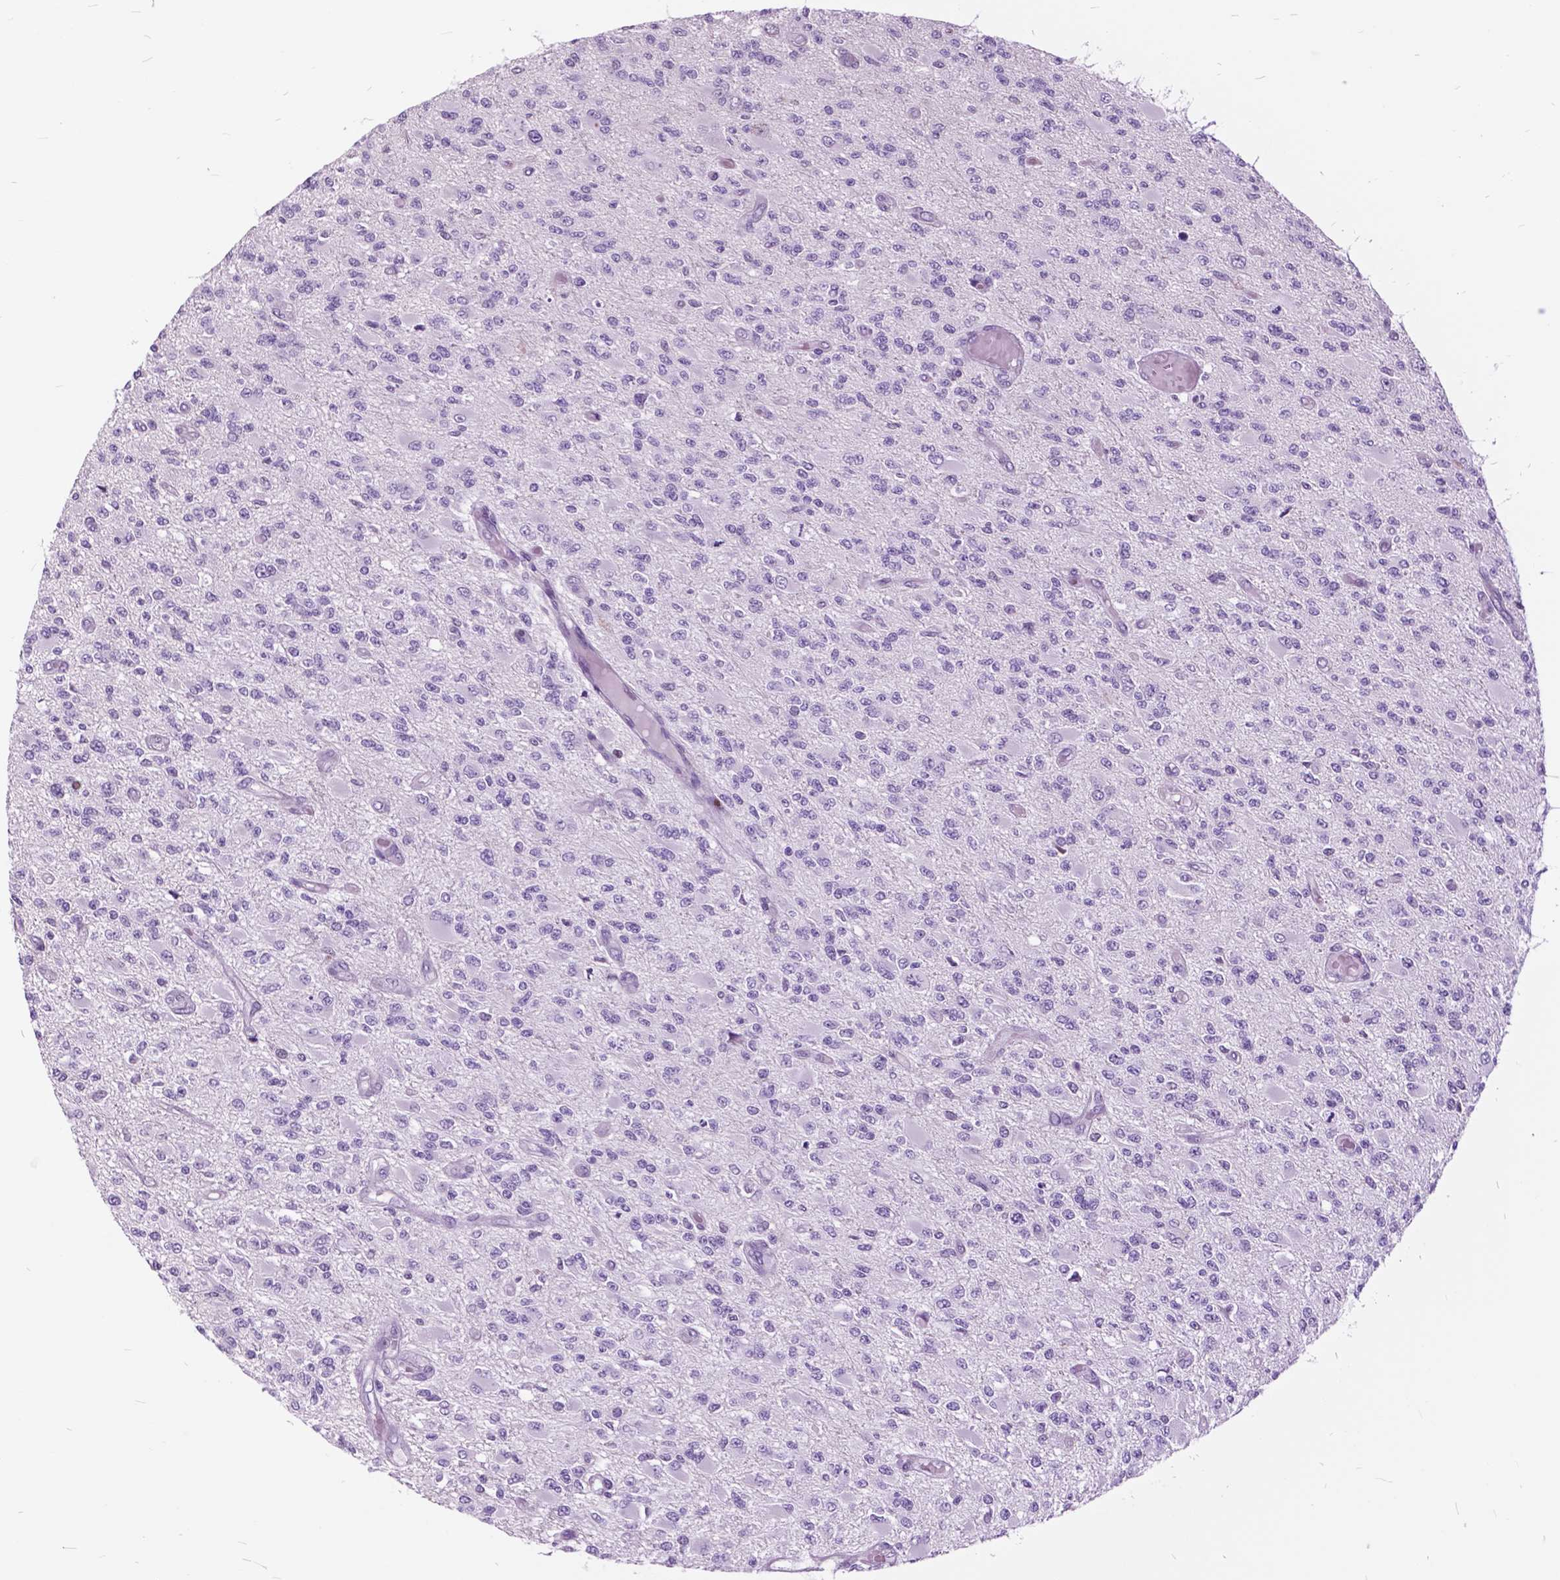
{"staining": {"intensity": "negative", "quantity": "none", "location": "none"}, "tissue": "glioma", "cell_type": "Tumor cells", "image_type": "cancer", "snomed": [{"axis": "morphology", "description": "Glioma, malignant, High grade"}, {"axis": "topography", "description": "Brain"}], "caption": "Tumor cells show no significant protein positivity in malignant high-grade glioma. The staining is performed using DAB (3,3'-diaminobenzidine) brown chromogen with nuclei counter-stained in using hematoxylin.", "gene": "SP140", "patient": {"sex": "female", "age": 63}}